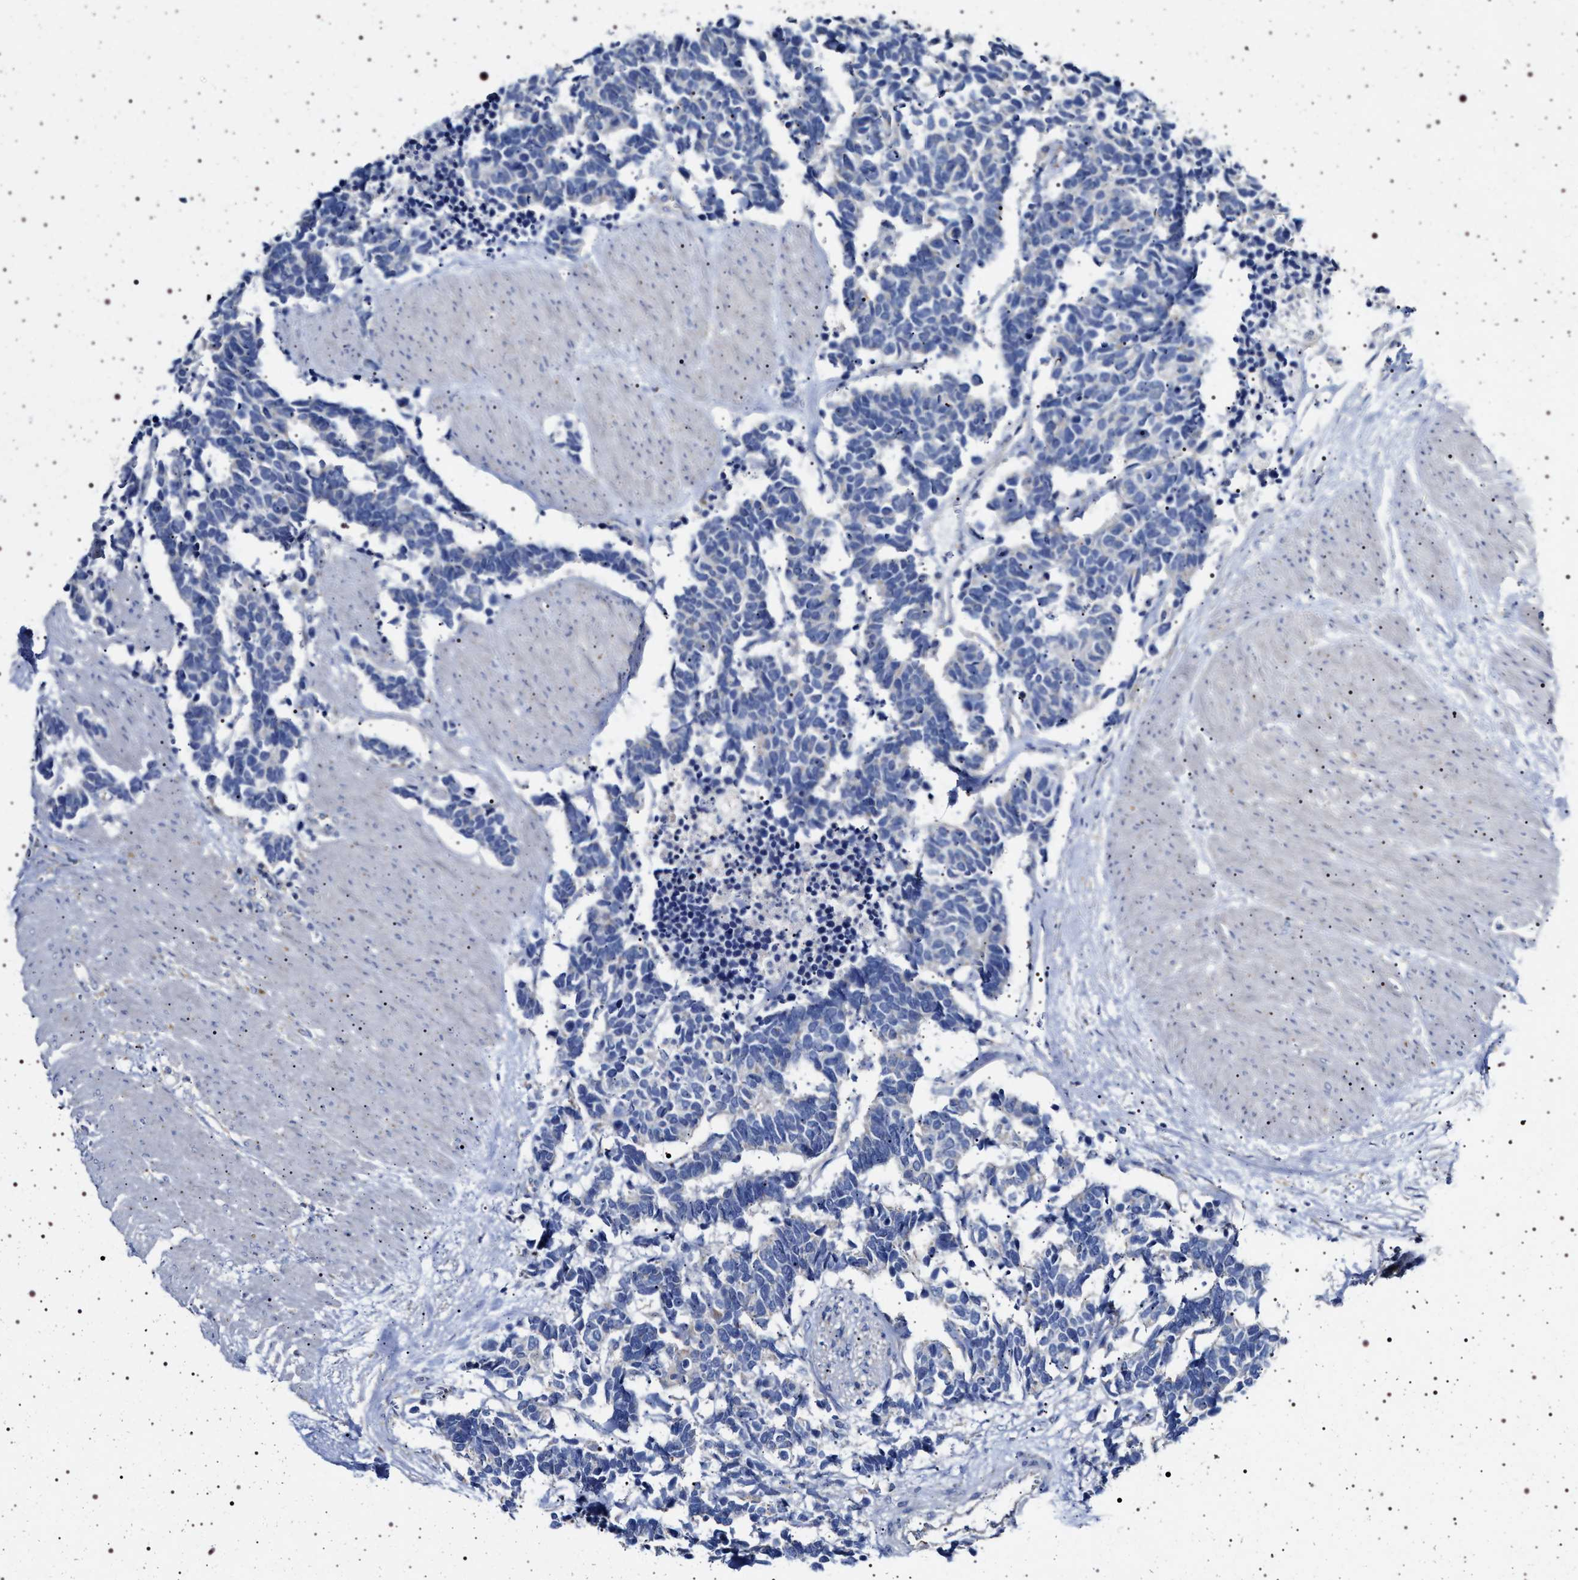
{"staining": {"intensity": "negative", "quantity": "none", "location": "none"}, "tissue": "carcinoid", "cell_type": "Tumor cells", "image_type": "cancer", "snomed": [{"axis": "morphology", "description": "Carcinoma, NOS"}, {"axis": "morphology", "description": "Carcinoid, malignant, NOS"}, {"axis": "topography", "description": "Urinary bladder"}], "caption": "Tumor cells show no significant protein staining in carcinoma.", "gene": "NAALADL2", "patient": {"sex": "male", "age": 57}}